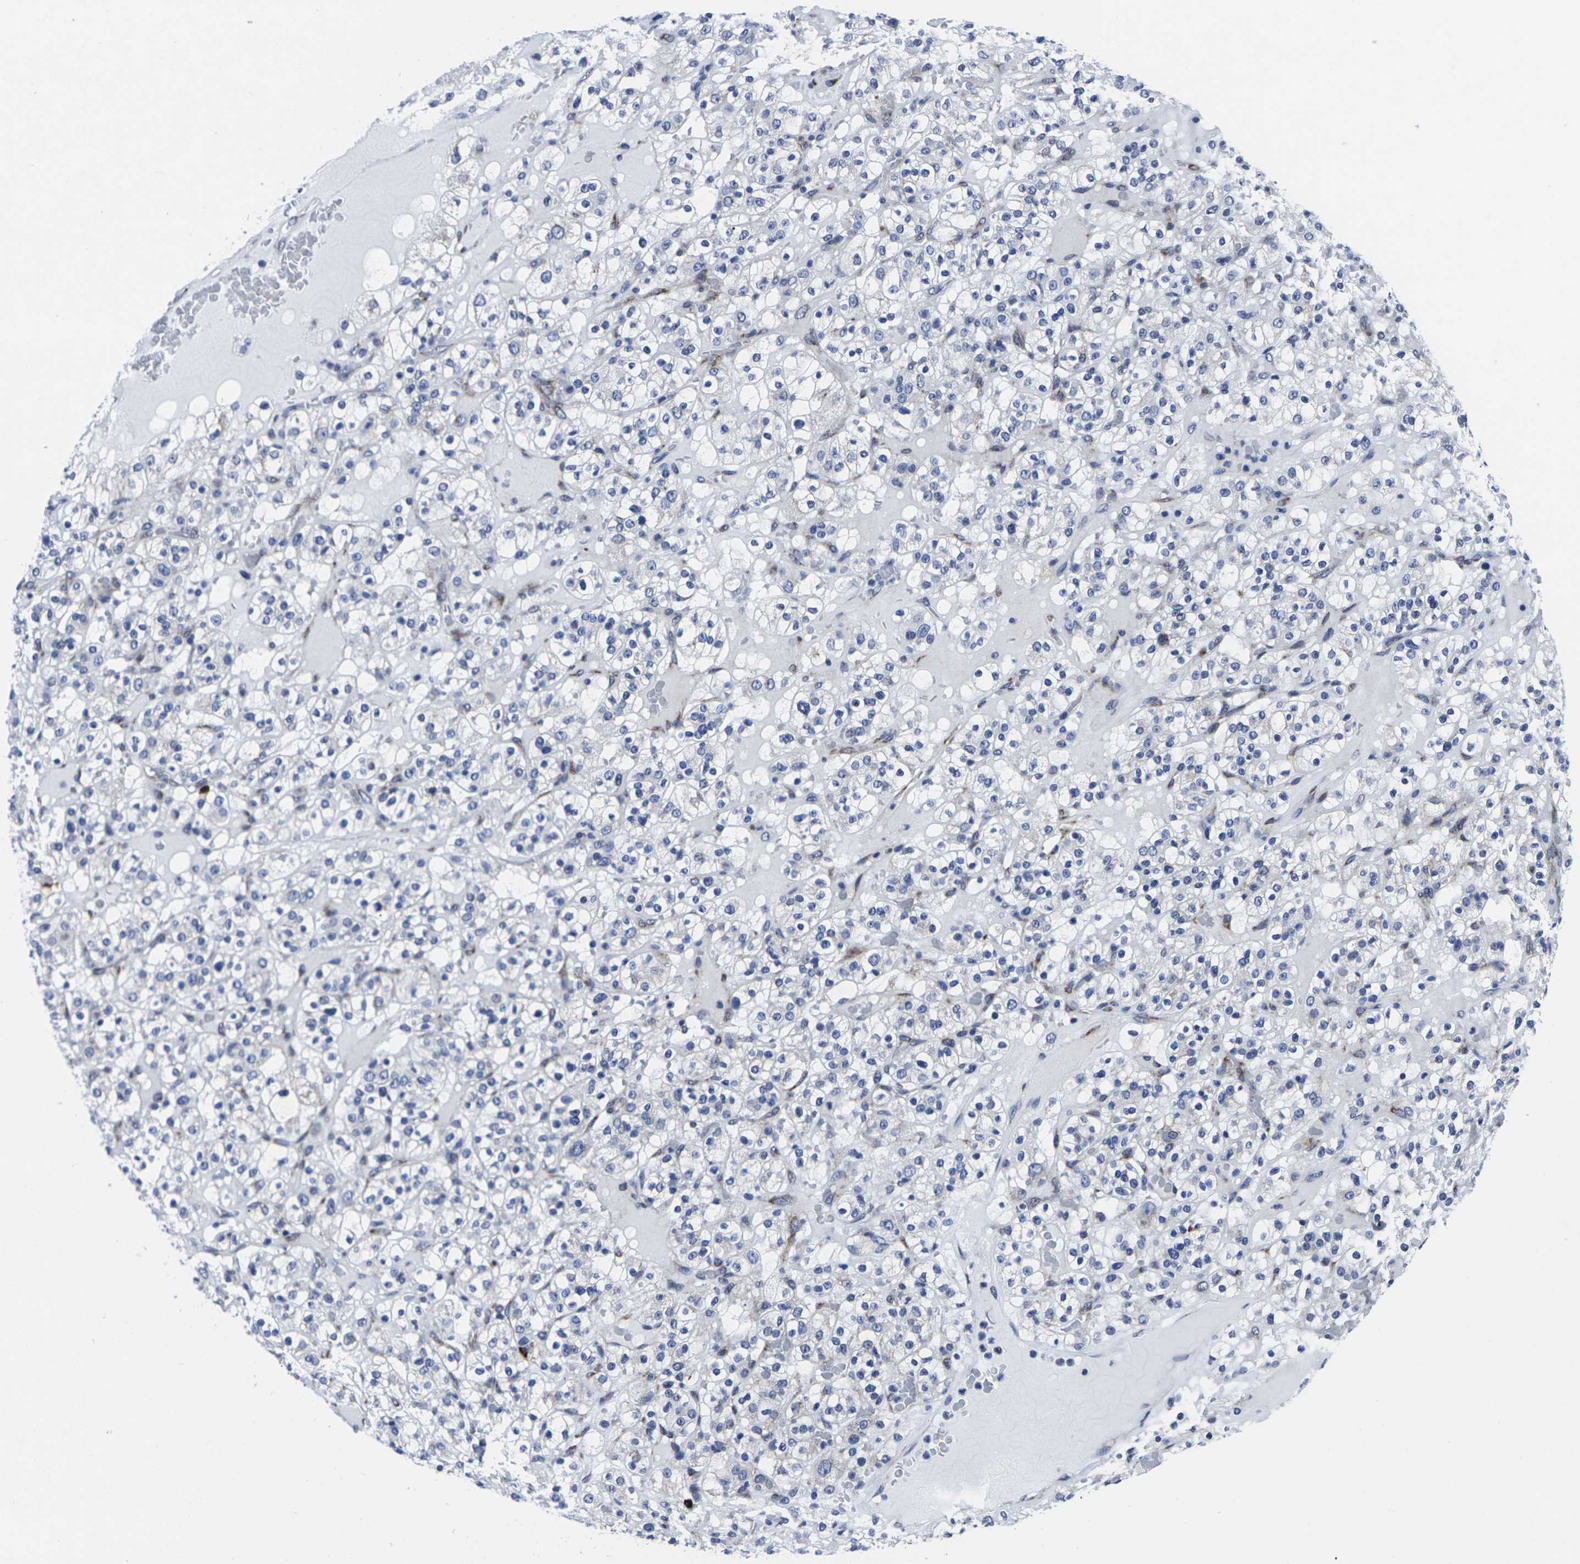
{"staining": {"intensity": "negative", "quantity": "none", "location": "none"}, "tissue": "renal cancer", "cell_type": "Tumor cells", "image_type": "cancer", "snomed": [{"axis": "morphology", "description": "Normal tissue, NOS"}, {"axis": "morphology", "description": "Adenocarcinoma, NOS"}, {"axis": "topography", "description": "Kidney"}], "caption": "Immunohistochemistry of adenocarcinoma (renal) reveals no expression in tumor cells. (Brightfield microscopy of DAB immunohistochemistry at high magnification).", "gene": "RPN1", "patient": {"sex": "female", "age": 72}}